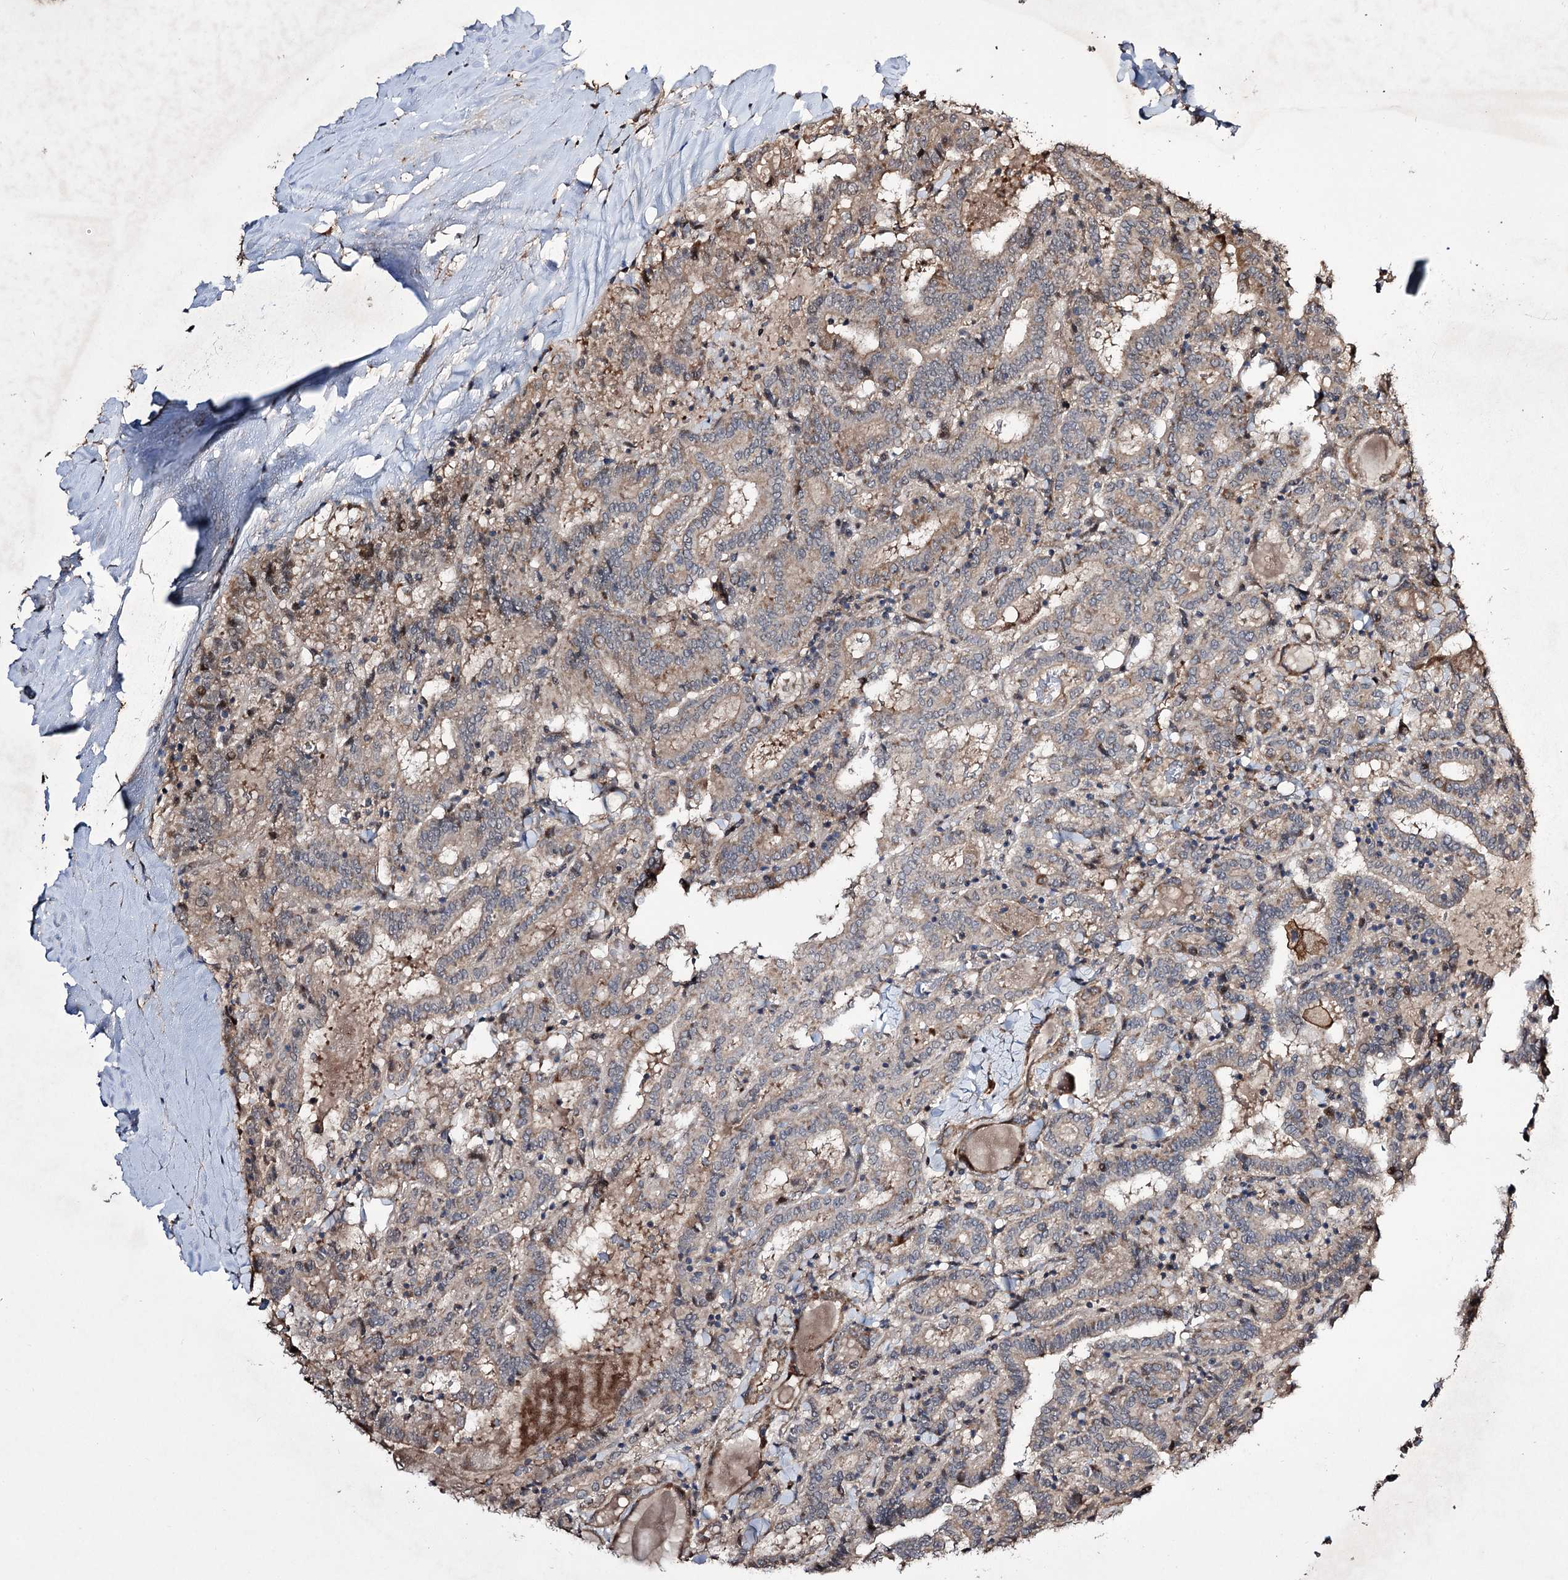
{"staining": {"intensity": "weak", "quantity": "25%-75%", "location": "cytoplasmic/membranous"}, "tissue": "thyroid cancer", "cell_type": "Tumor cells", "image_type": "cancer", "snomed": [{"axis": "morphology", "description": "Papillary adenocarcinoma, NOS"}, {"axis": "topography", "description": "Thyroid gland"}], "caption": "Human thyroid papillary adenocarcinoma stained with a protein marker exhibits weak staining in tumor cells.", "gene": "CPNE8", "patient": {"sex": "female", "age": 72}}